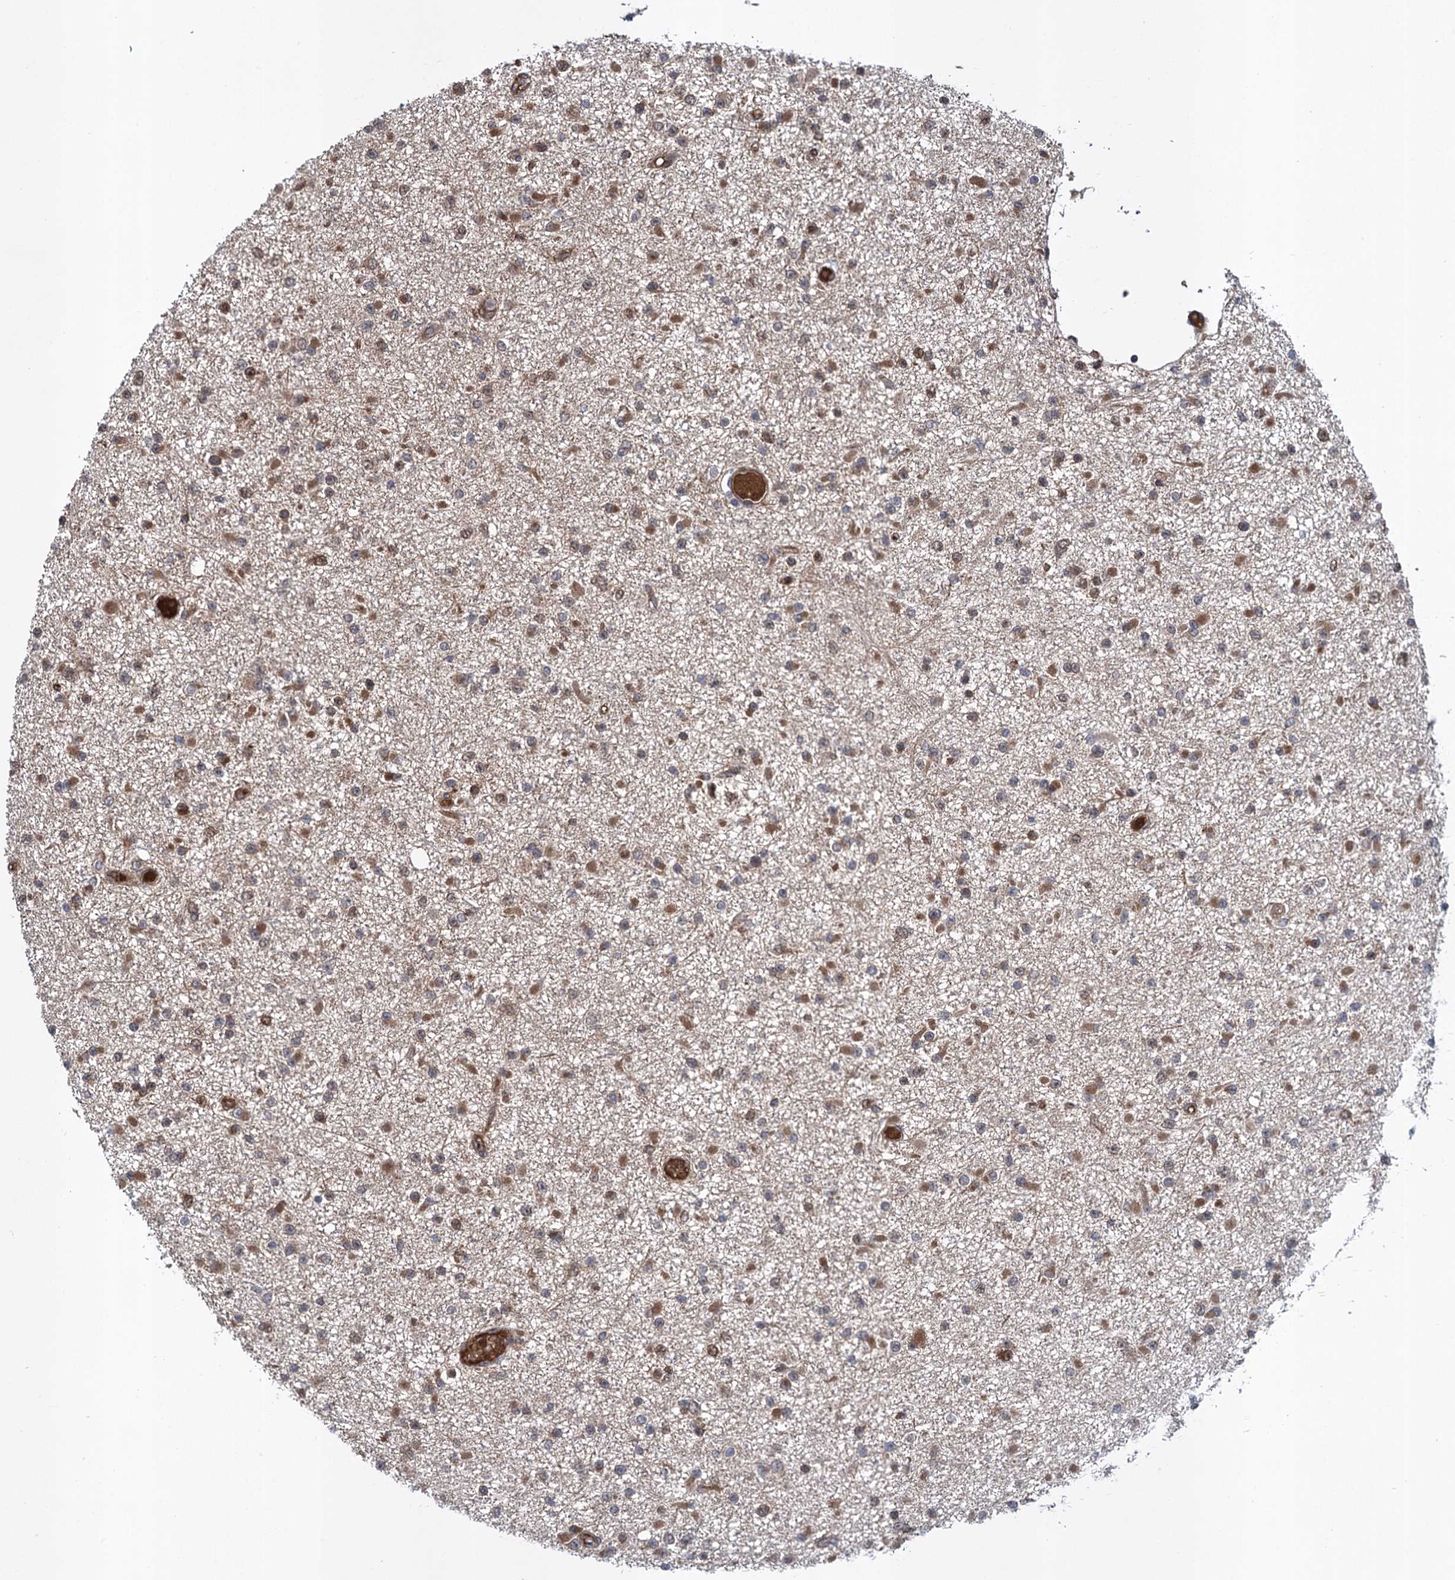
{"staining": {"intensity": "moderate", "quantity": "25%-75%", "location": "cytoplasmic/membranous"}, "tissue": "glioma", "cell_type": "Tumor cells", "image_type": "cancer", "snomed": [{"axis": "morphology", "description": "Glioma, malignant, Low grade"}, {"axis": "topography", "description": "Brain"}], "caption": "This micrograph reveals immunohistochemistry staining of human glioma, with medium moderate cytoplasmic/membranous positivity in about 25%-75% of tumor cells.", "gene": "GLO1", "patient": {"sex": "female", "age": 22}}